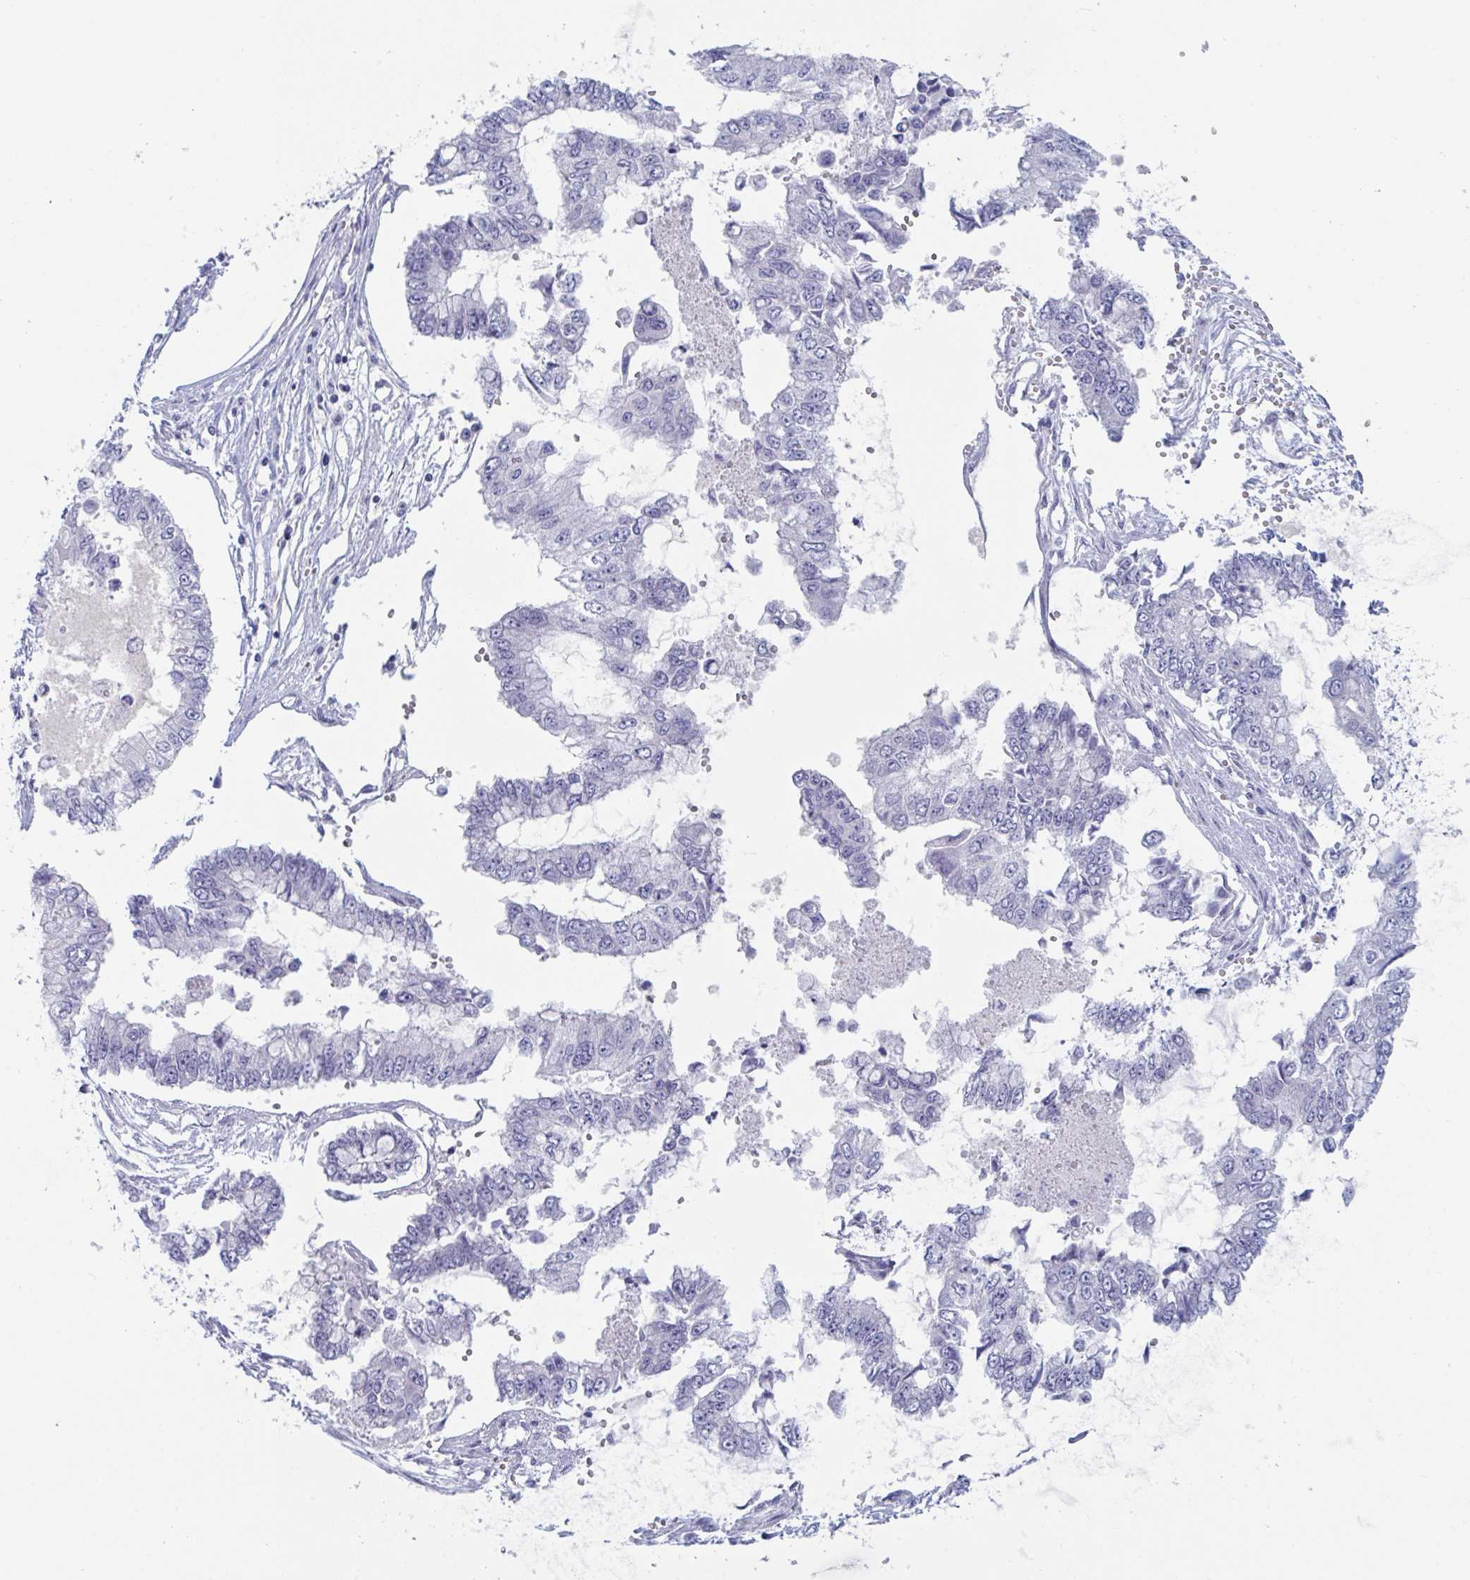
{"staining": {"intensity": "negative", "quantity": "none", "location": "none"}, "tissue": "ovarian cancer", "cell_type": "Tumor cells", "image_type": "cancer", "snomed": [{"axis": "morphology", "description": "Cystadenocarcinoma, mucinous, NOS"}, {"axis": "topography", "description": "Ovary"}], "caption": "Photomicrograph shows no protein positivity in tumor cells of ovarian mucinous cystadenocarcinoma tissue. (DAB immunohistochemistry, high magnification).", "gene": "NT5C3B", "patient": {"sex": "female", "age": 72}}